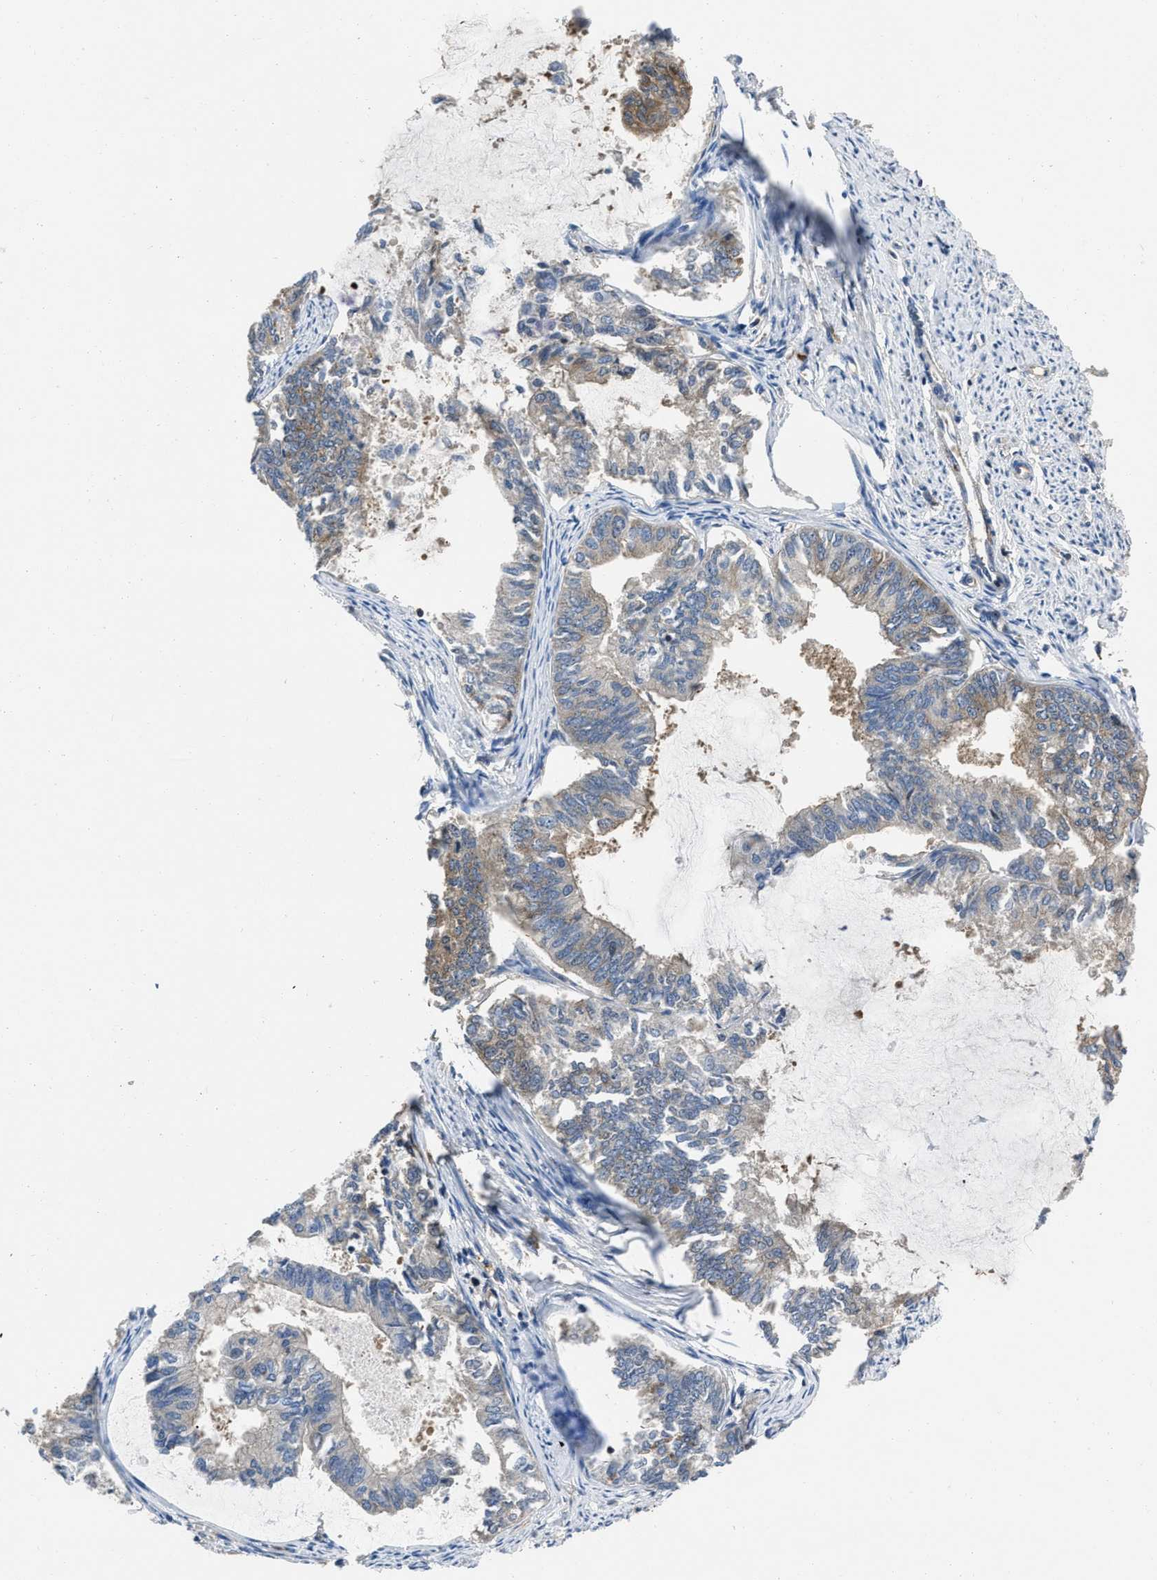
{"staining": {"intensity": "weak", "quantity": ">75%", "location": "cytoplasmic/membranous"}, "tissue": "endometrial cancer", "cell_type": "Tumor cells", "image_type": "cancer", "snomed": [{"axis": "morphology", "description": "Adenocarcinoma, NOS"}, {"axis": "topography", "description": "Endometrium"}], "caption": "Weak cytoplasmic/membranous protein staining is appreciated in about >75% of tumor cells in endometrial cancer. Immunohistochemistry stains the protein of interest in brown and the nuclei are stained blue.", "gene": "YARS1", "patient": {"sex": "female", "age": 86}}